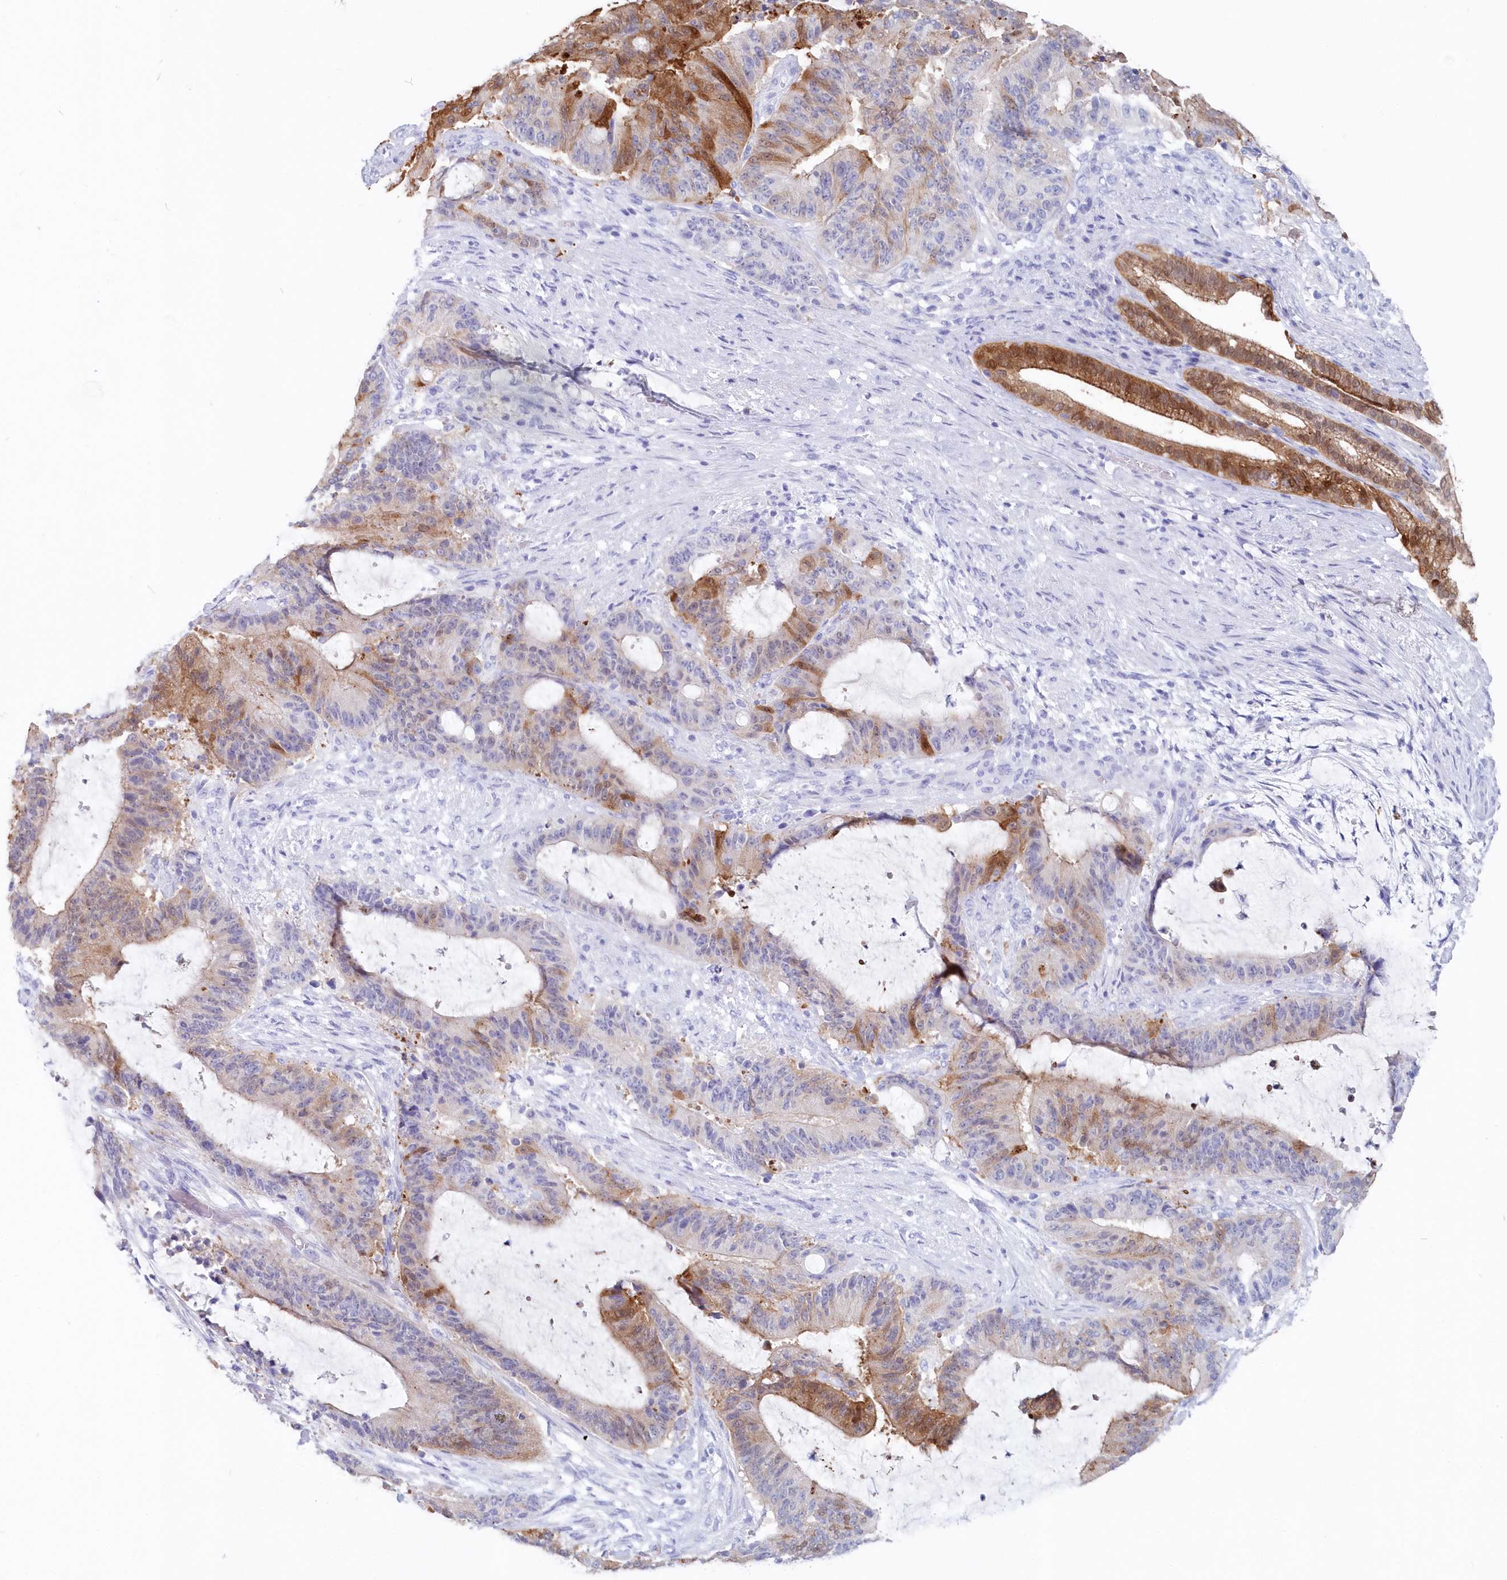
{"staining": {"intensity": "moderate", "quantity": "25%-75%", "location": "cytoplasmic/membranous"}, "tissue": "liver cancer", "cell_type": "Tumor cells", "image_type": "cancer", "snomed": [{"axis": "morphology", "description": "Normal tissue, NOS"}, {"axis": "morphology", "description": "Cholangiocarcinoma"}, {"axis": "topography", "description": "Liver"}, {"axis": "topography", "description": "Peripheral nerve tissue"}], "caption": "Immunohistochemistry of human cholangiocarcinoma (liver) demonstrates medium levels of moderate cytoplasmic/membranous staining in approximately 25%-75% of tumor cells. (Stains: DAB in brown, nuclei in blue, Microscopy: brightfield microscopy at high magnification).", "gene": "CSNK1G2", "patient": {"sex": "female", "age": 73}}